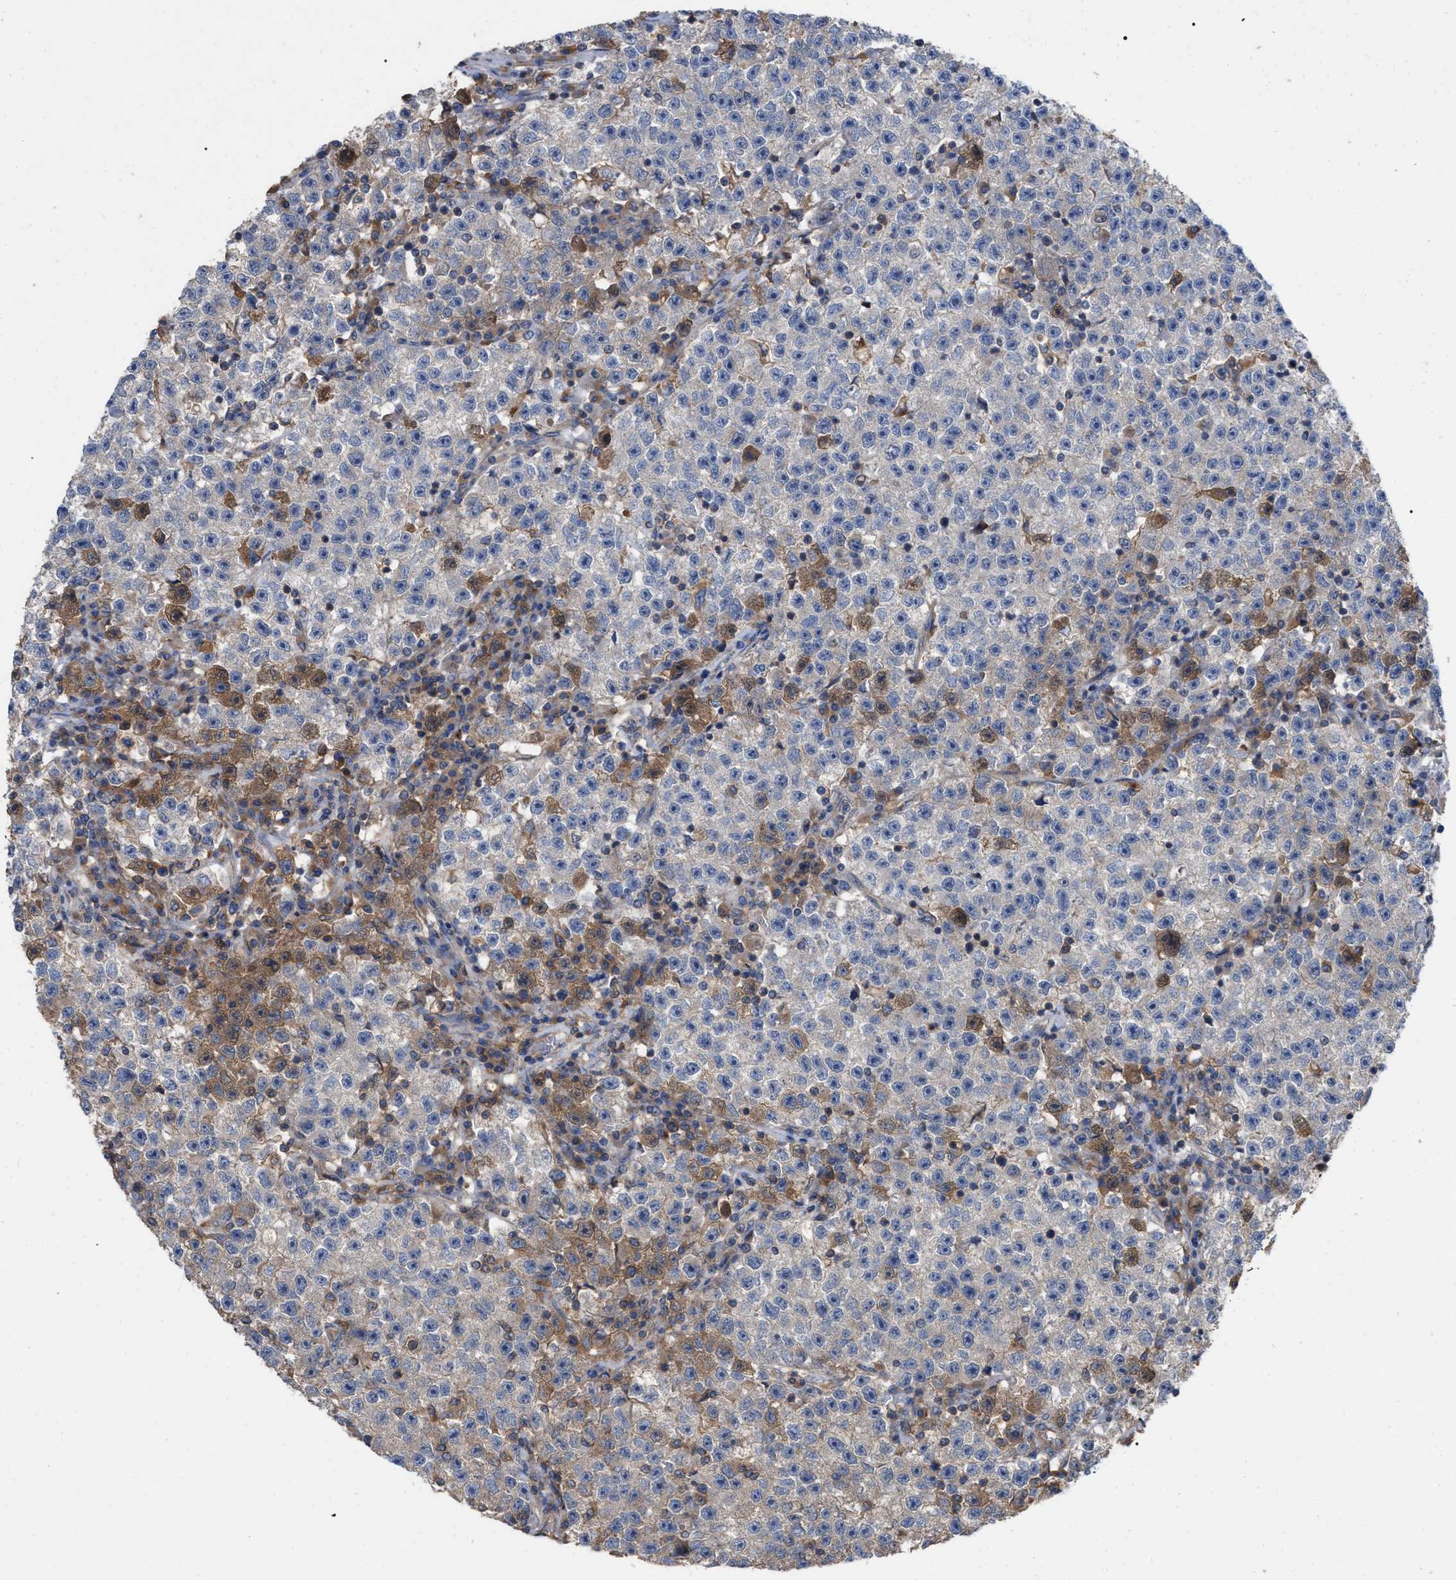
{"staining": {"intensity": "weak", "quantity": "<25%", "location": "cytoplasmic/membranous"}, "tissue": "testis cancer", "cell_type": "Tumor cells", "image_type": "cancer", "snomed": [{"axis": "morphology", "description": "Seminoma, NOS"}, {"axis": "topography", "description": "Testis"}], "caption": "This is an immunohistochemistry (IHC) histopathology image of human testis cancer (seminoma). There is no staining in tumor cells.", "gene": "RABEP1", "patient": {"sex": "male", "age": 22}}